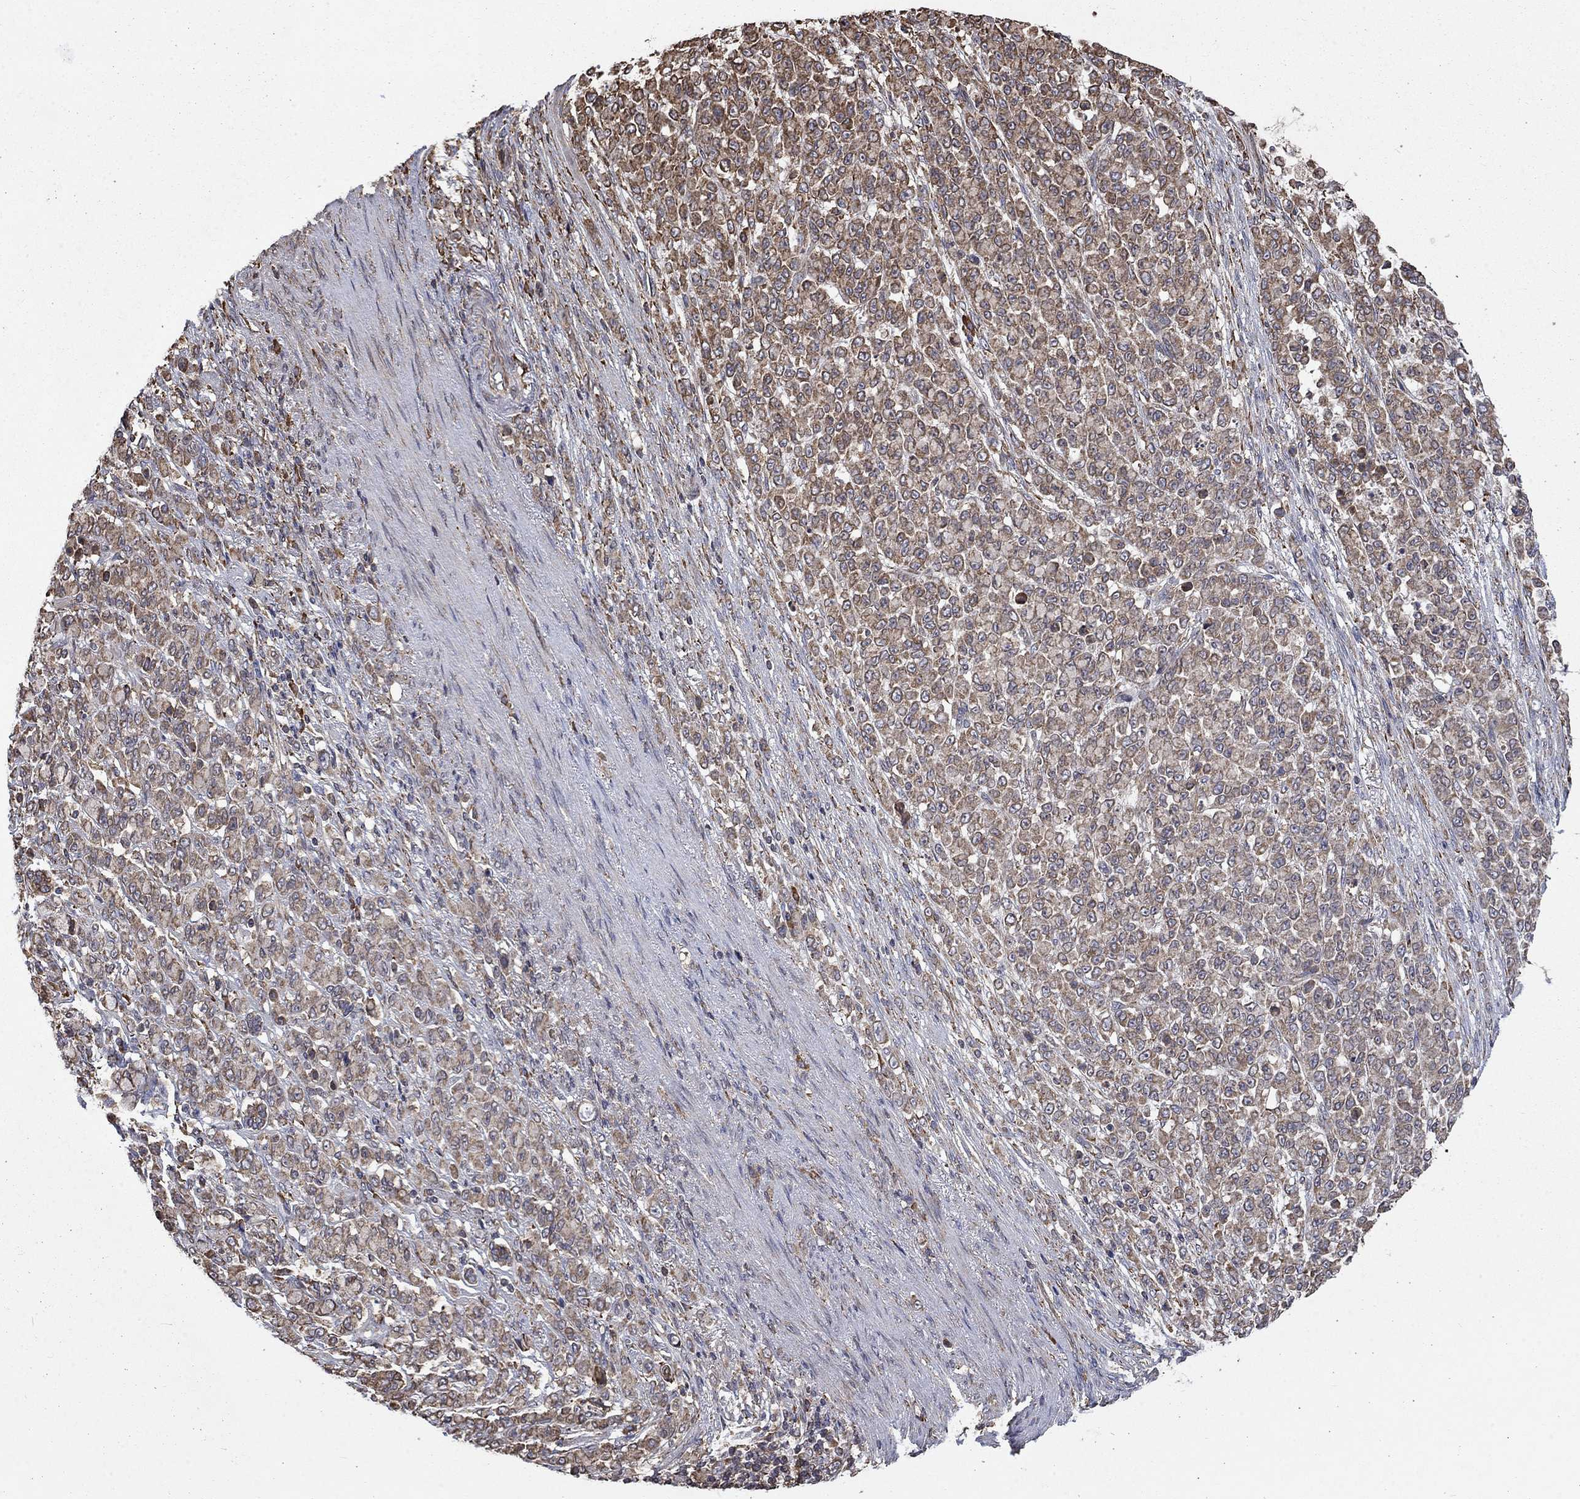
{"staining": {"intensity": "weak", "quantity": "25%-75%", "location": "cytoplasmic/membranous"}, "tissue": "stomach cancer", "cell_type": "Tumor cells", "image_type": "cancer", "snomed": [{"axis": "morphology", "description": "Normal tissue, NOS"}, {"axis": "morphology", "description": "Adenocarcinoma, NOS"}, {"axis": "topography", "description": "Stomach"}], "caption": "An image showing weak cytoplasmic/membranous expression in about 25%-75% of tumor cells in stomach cancer, as visualized by brown immunohistochemical staining.", "gene": "ESRRA", "patient": {"sex": "female", "age": 79}}